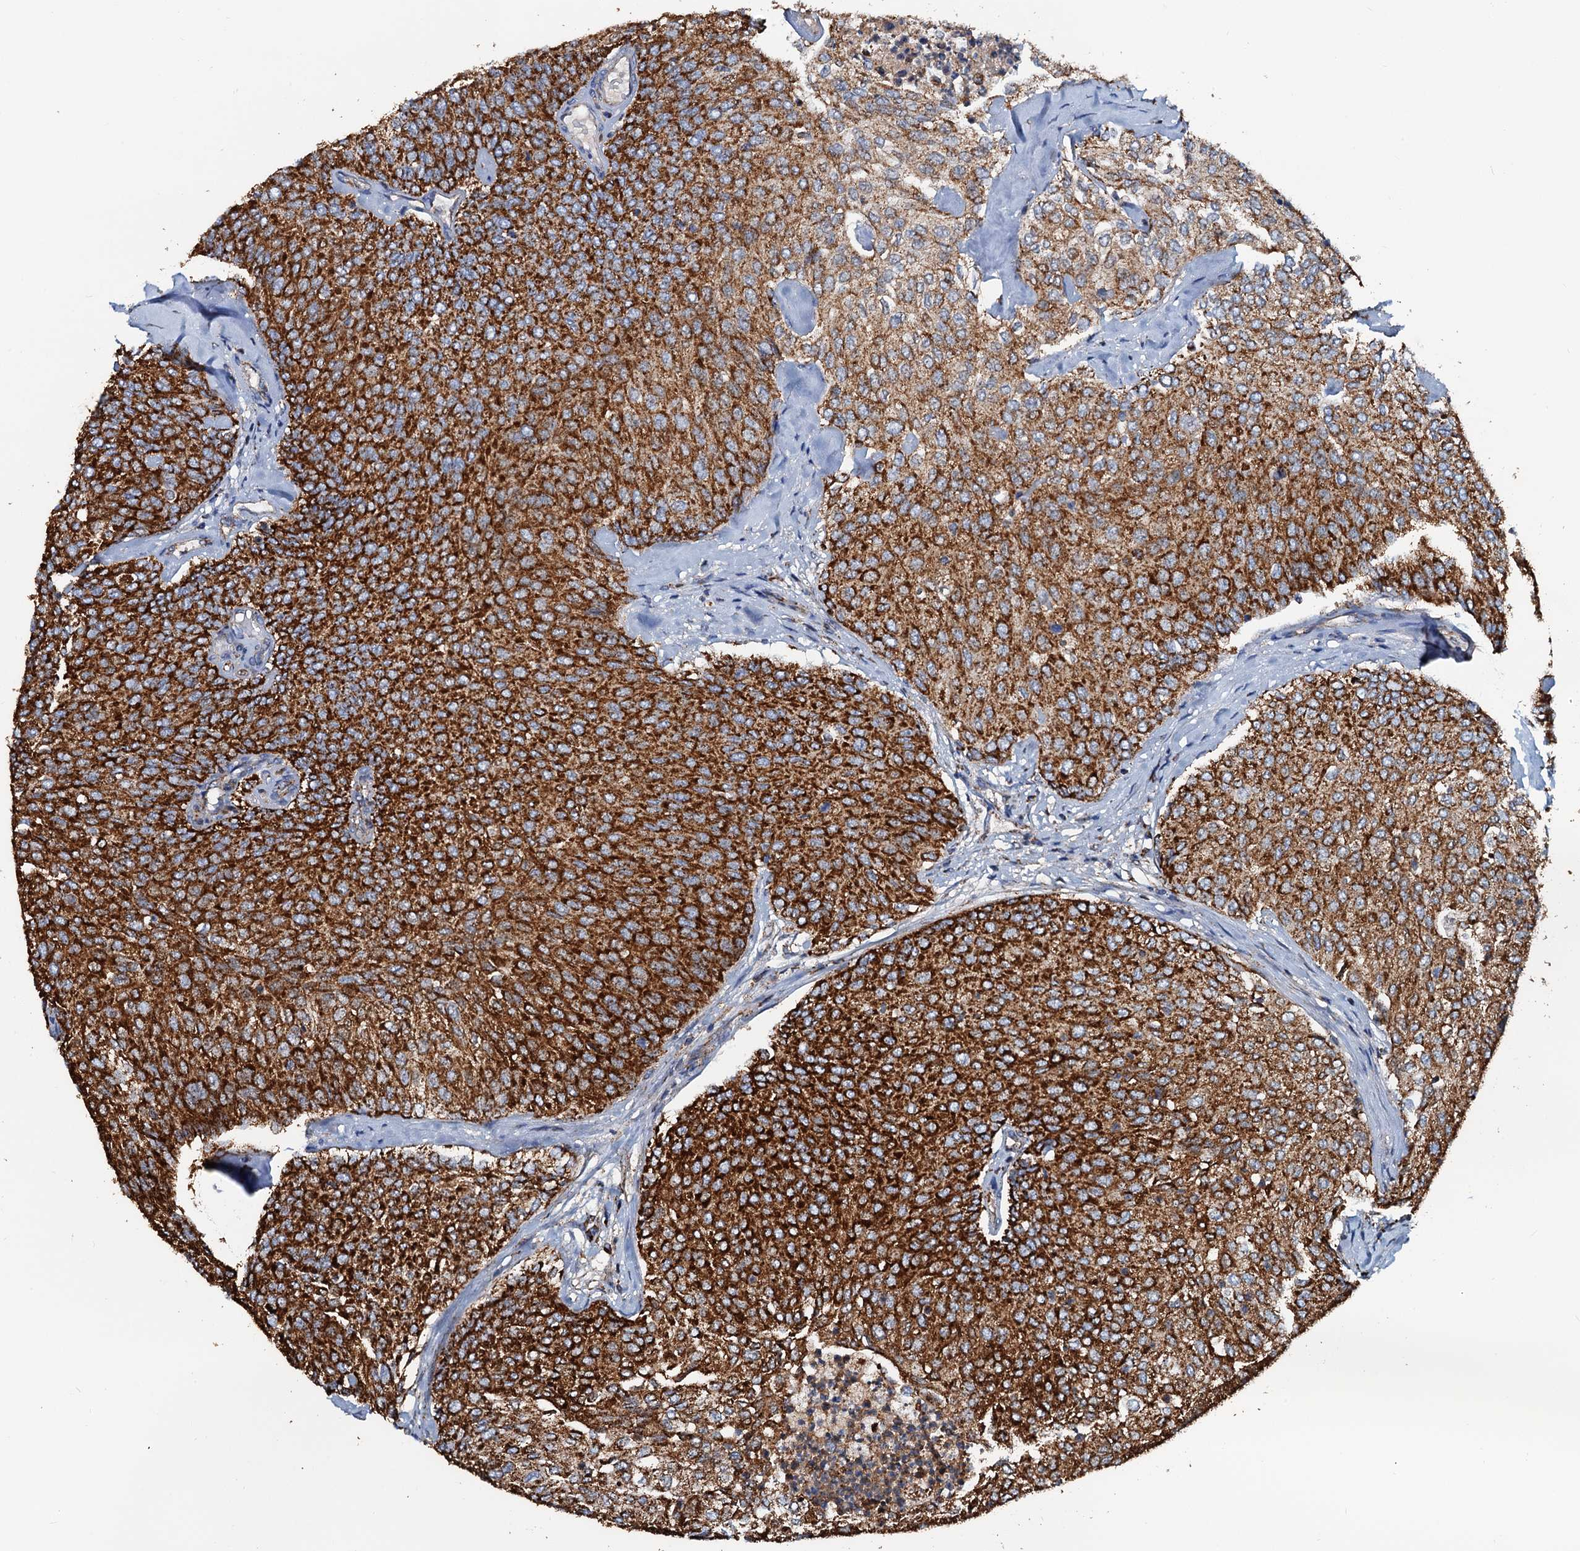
{"staining": {"intensity": "strong", "quantity": ">75%", "location": "cytoplasmic/membranous"}, "tissue": "urothelial cancer", "cell_type": "Tumor cells", "image_type": "cancer", "snomed": [{"axis": "morphology", "description": "Urothelial carcinoma, Low grade"}, {"axis": "topography", "description": "Urinary bladder"}], "caption": "A photomicrograph of human low-grade urothelial carcinoma stained for a protein reveals strong cytoplasmic/membranous brown staining in tumor cells. (Brightfield microscopy of DAB IHC at high magnification).", "gene": "AAGAB", "patient": {"sex": "female", "age": 79}}